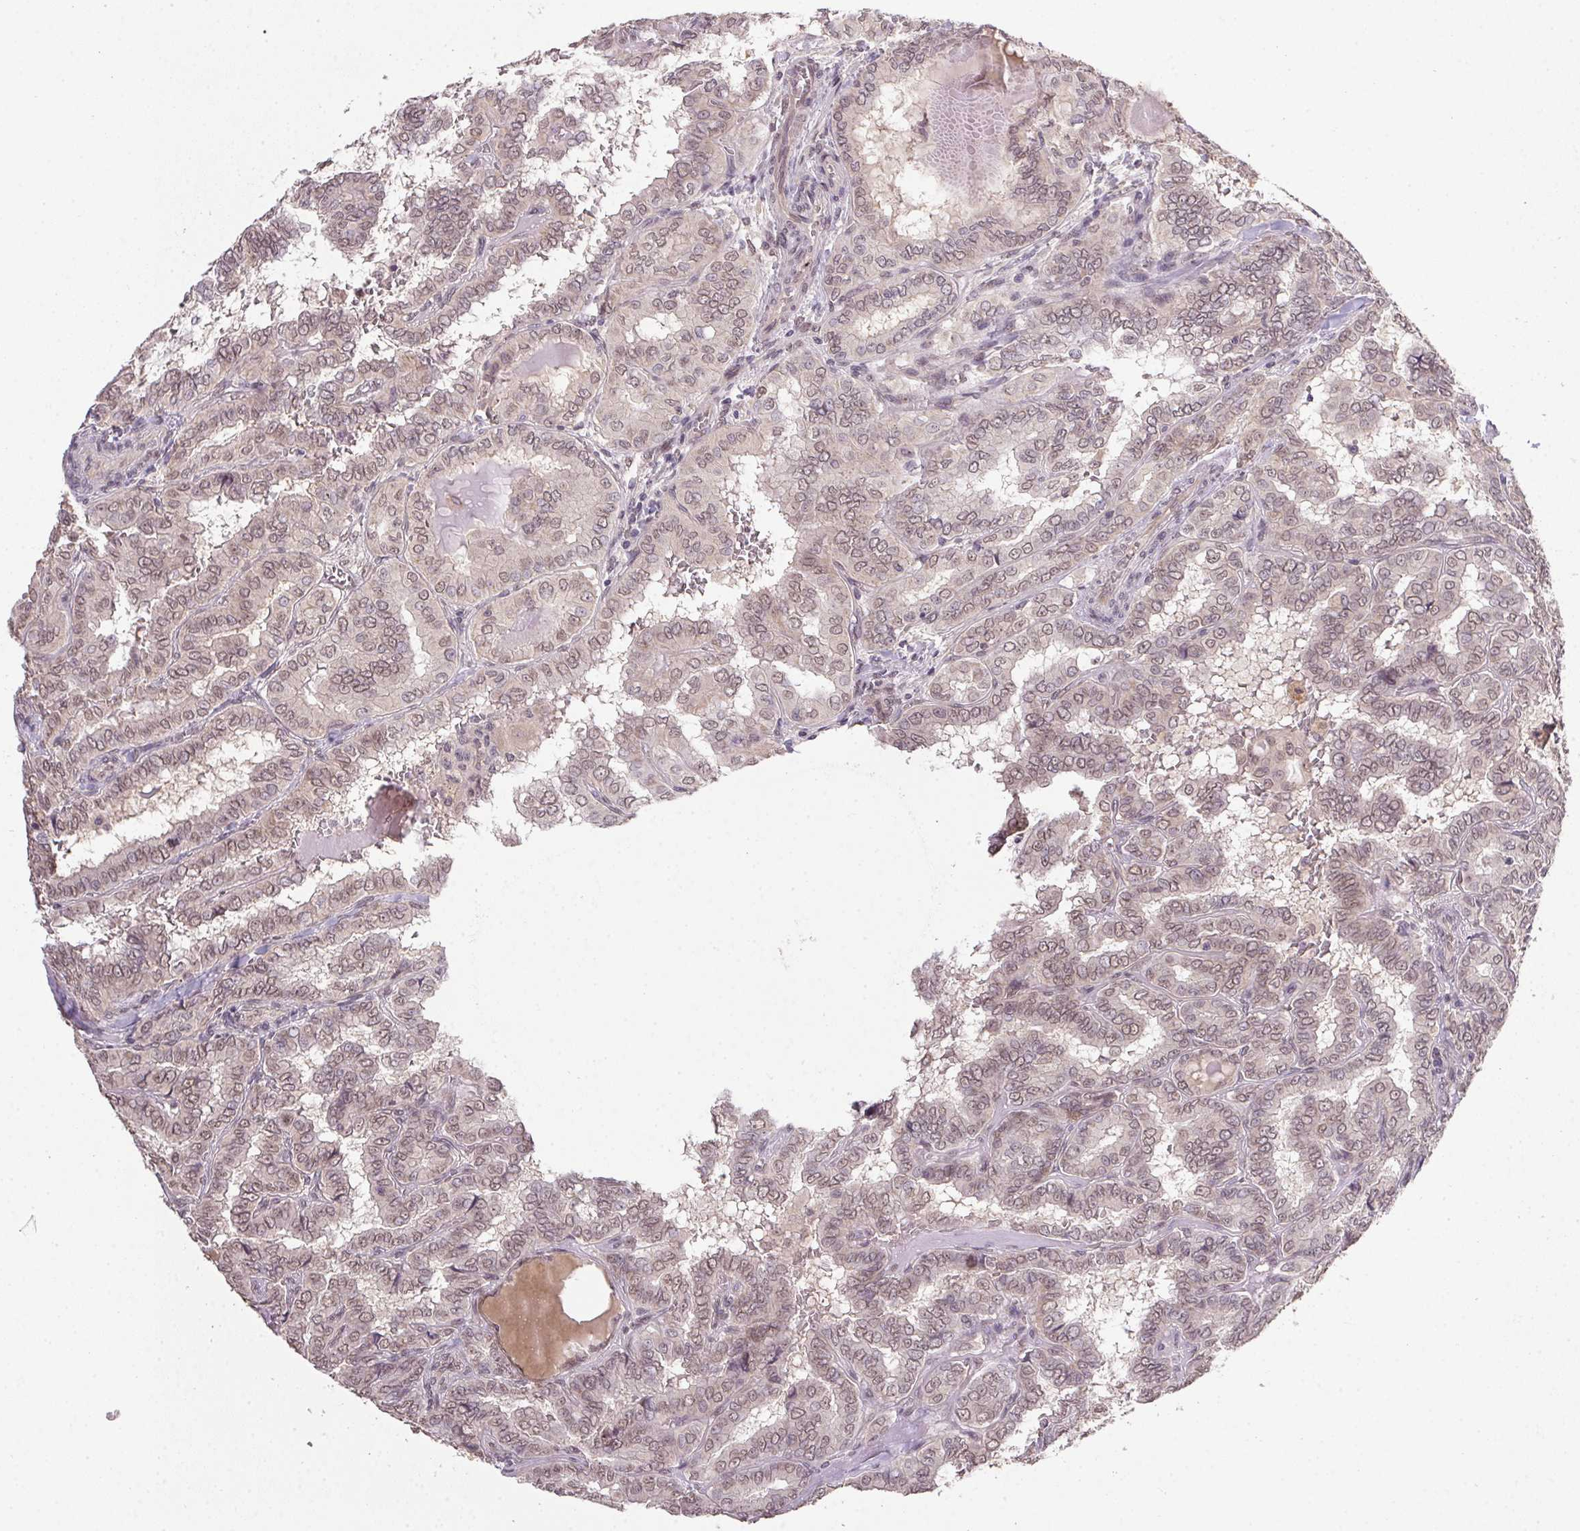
{"staining": {"intensity": "weak", "quantity": ">75%", "location": "nuclear"}, "tissue": "thyroid cancer", "cell_type": "Tumor cells", "image_type": "cancer", "snomed": [{"axis": "morphology", "description": "Papillary adenocarcinoma, NOS"}, {"axis": "topography", "description": "Thyroid gland"}], "caption": "IHC histopathology image of neoplastic tissue: human thyroid cancer stained using immunohistochemistry (IHC) exhibits low levels of weak protein expression localized specifically in the nuclear of tumor cells, appearing as a nuclear brown color.", "gene": "PPP4R4", "patient": {"sex": "female", "age": 46}}